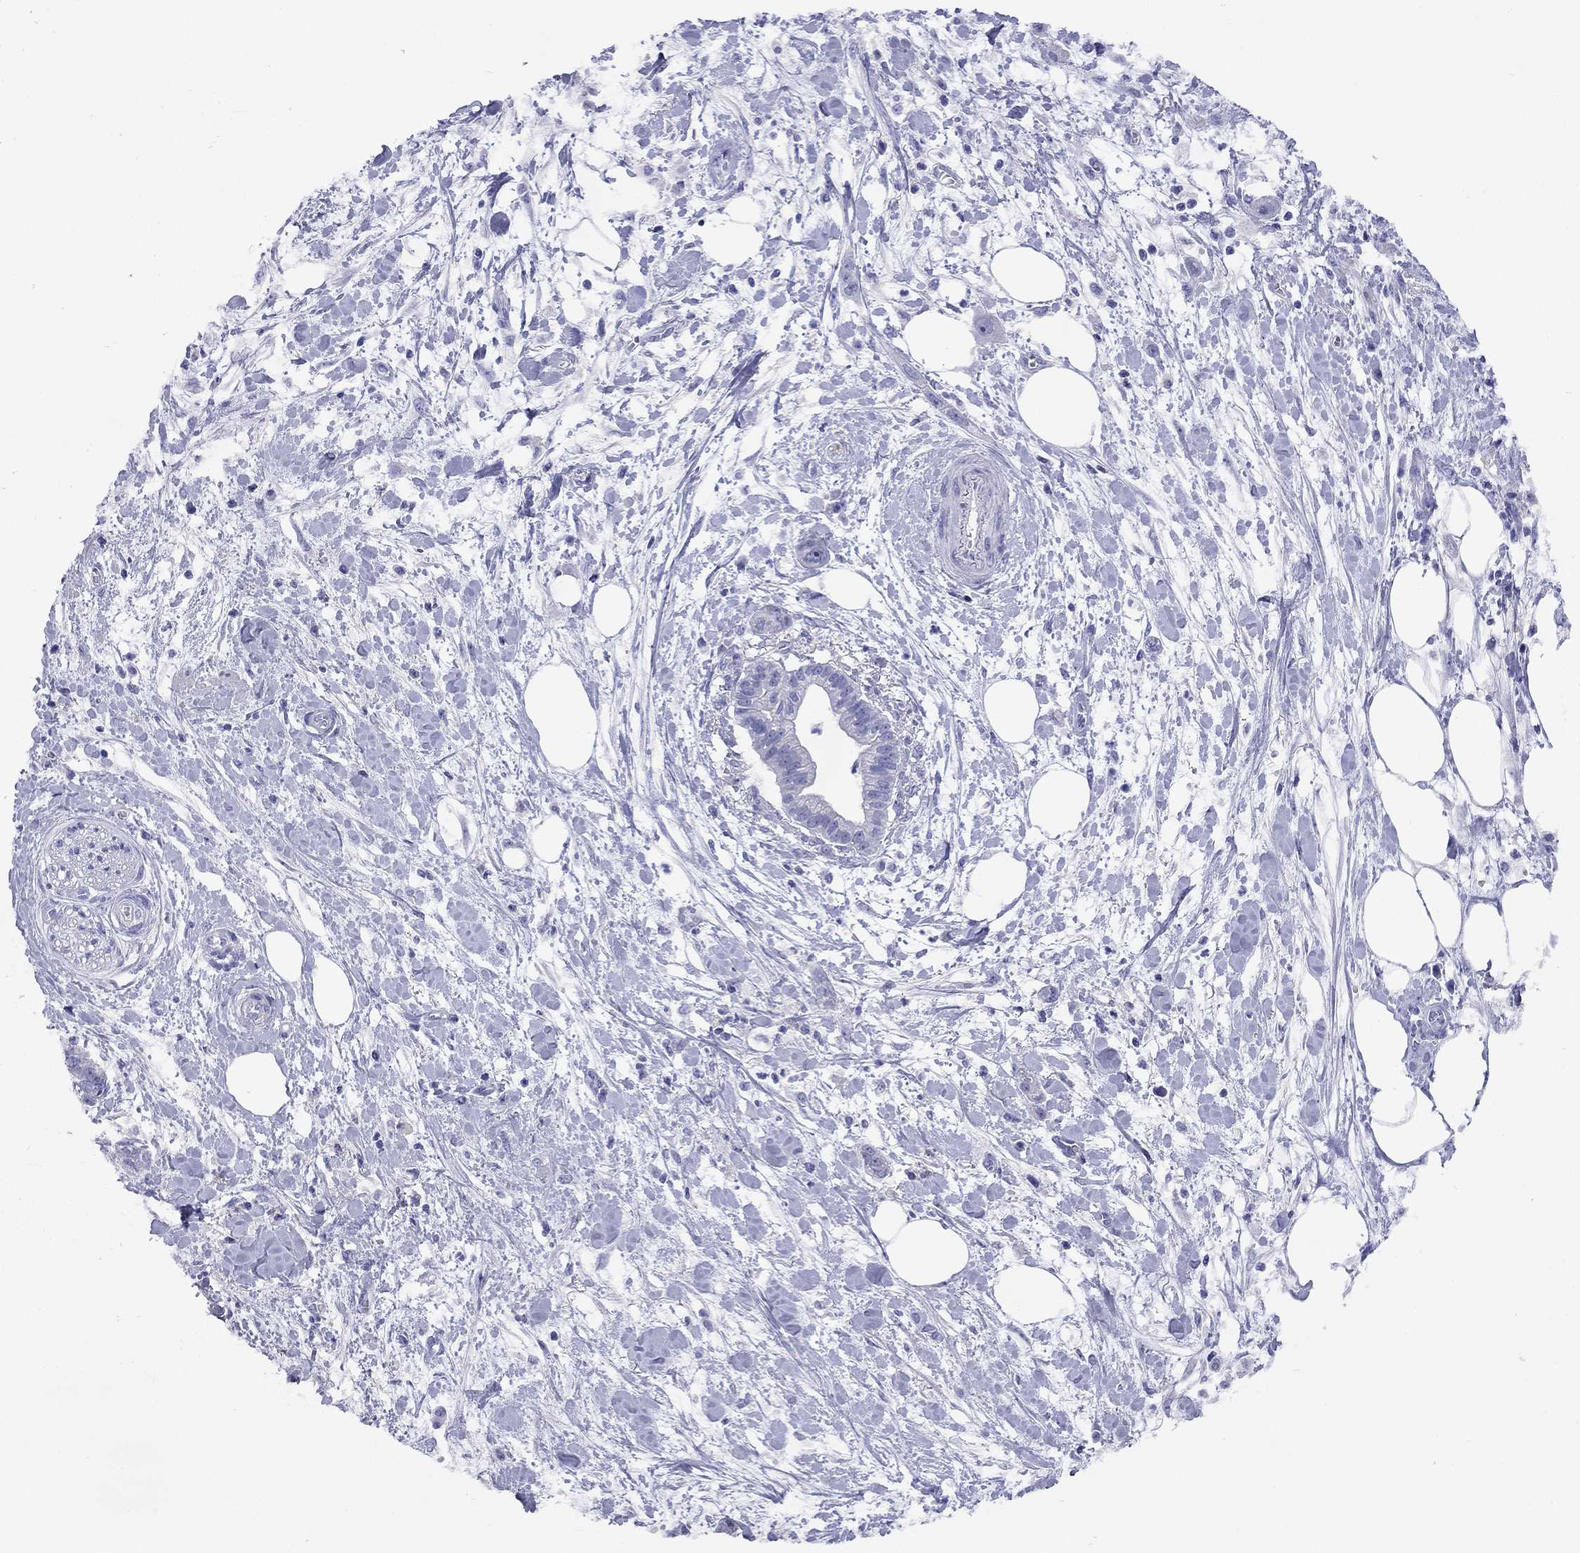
{"staining": {"intensity": "negative", "quantity": "none", "location": "none"}, "tissue": "pancreatic cancer", "cell_type": "Tumor cells", "image_type": "cancer", "snomed": [{"axis": "morphology", "description": "Normal tissue, NOS"}, {"axis": "morphology", "description": "Adenocarcinoma, NOS"}, {"axis": "topography", "description": "Lymph node"}, {"axis": "topography", "description": "Pancreas"}], "caption": "Tumor cells are negative for protein expression in human pancreatic cancer (adenocarcinoma).", "gene": "CMYA5", "patient": {"sex": "female", "age": 58}}